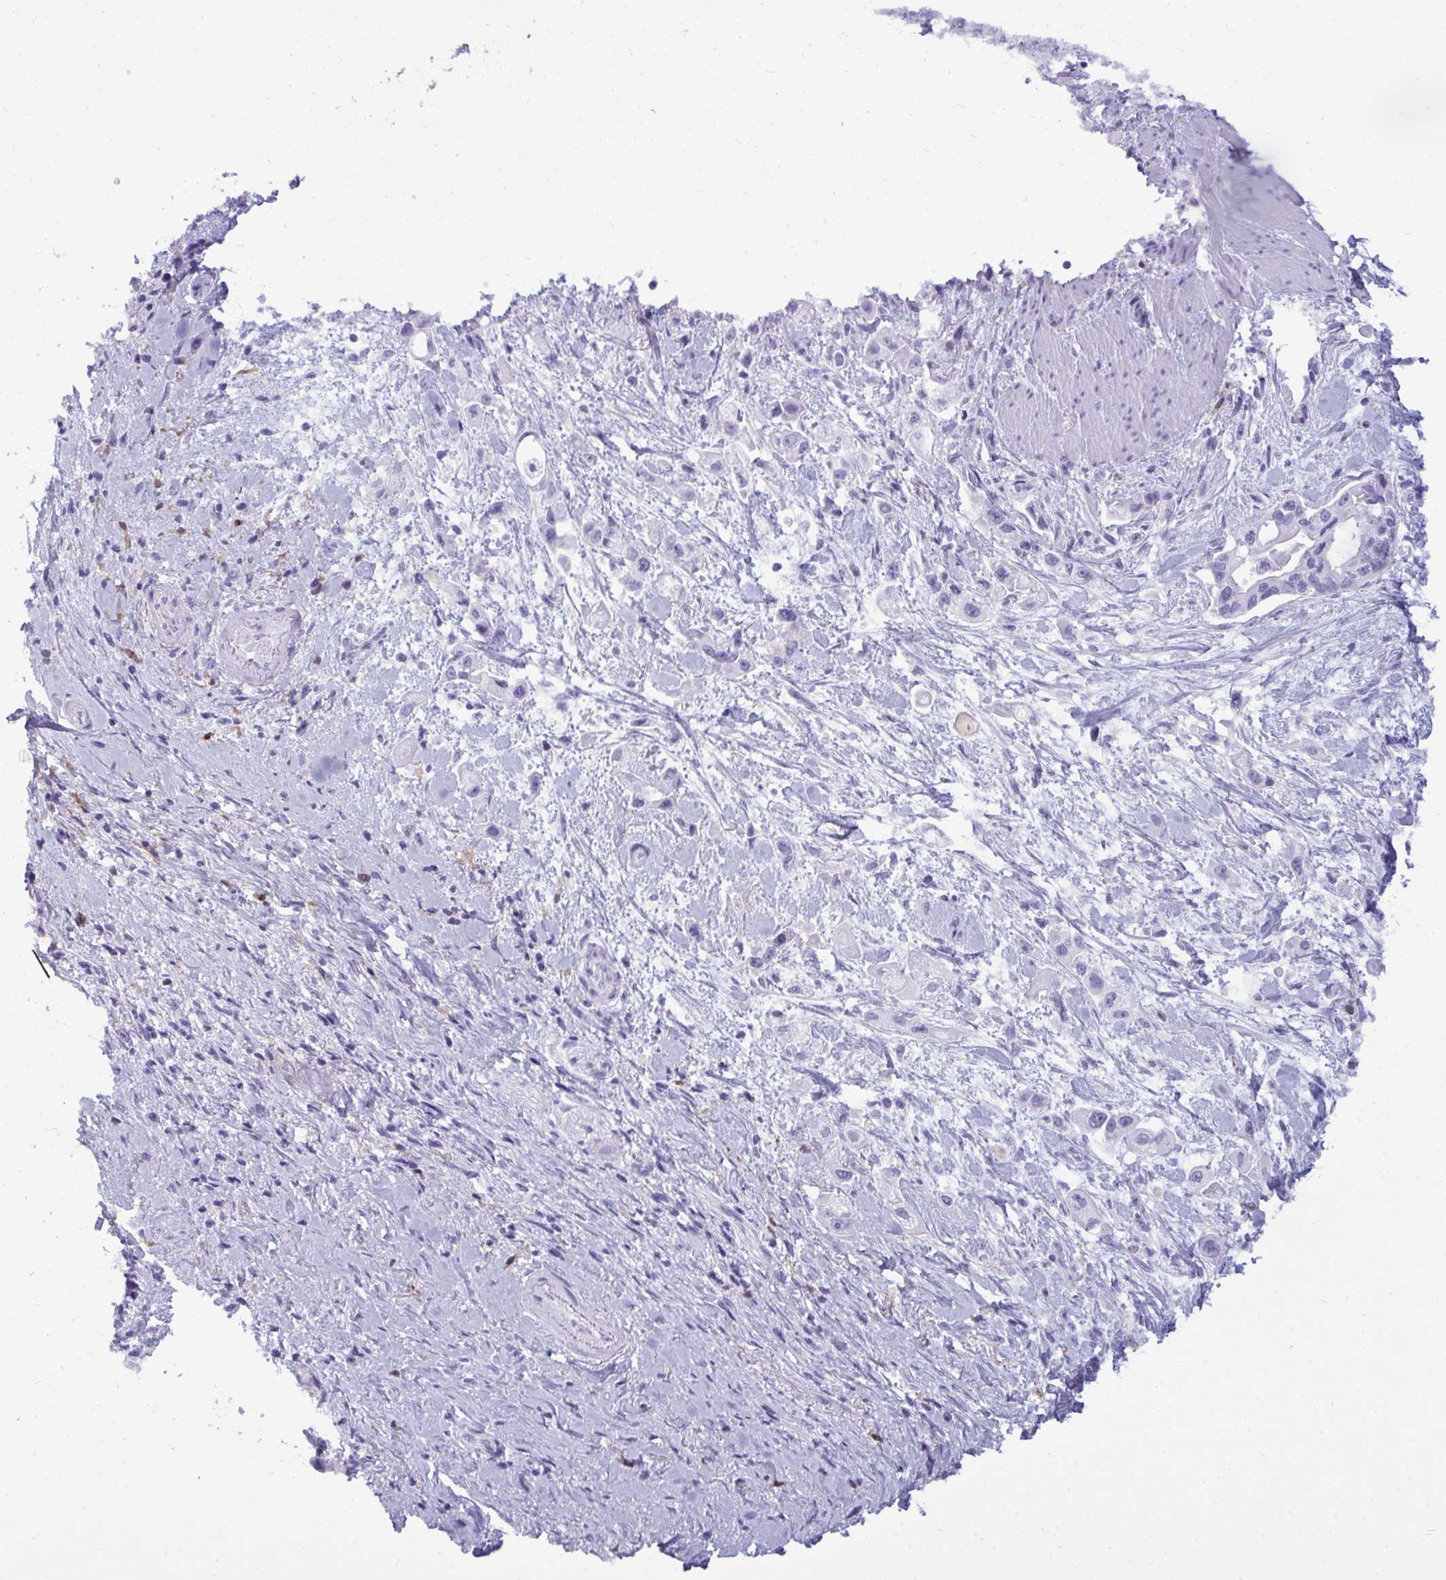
{"staining": {"intensity": "negative", "quantity": "none", "location": "none"}, "tissue": "pancreatic cancer", "cell_type": "Tumor cells", "image_type": "cancer", "snomed": [{"axis": "morphology", "description": "Adenocarcinoma, NOS"}, {"axis": "topography", "description": "Pancreas"}], "caption": "Micrograph shows no protein staining in tumor cells of pancreatic adenocarcinoma tissue.", "gene": "ANKRD60", "patient": {"sex": "female", "age": 66}}